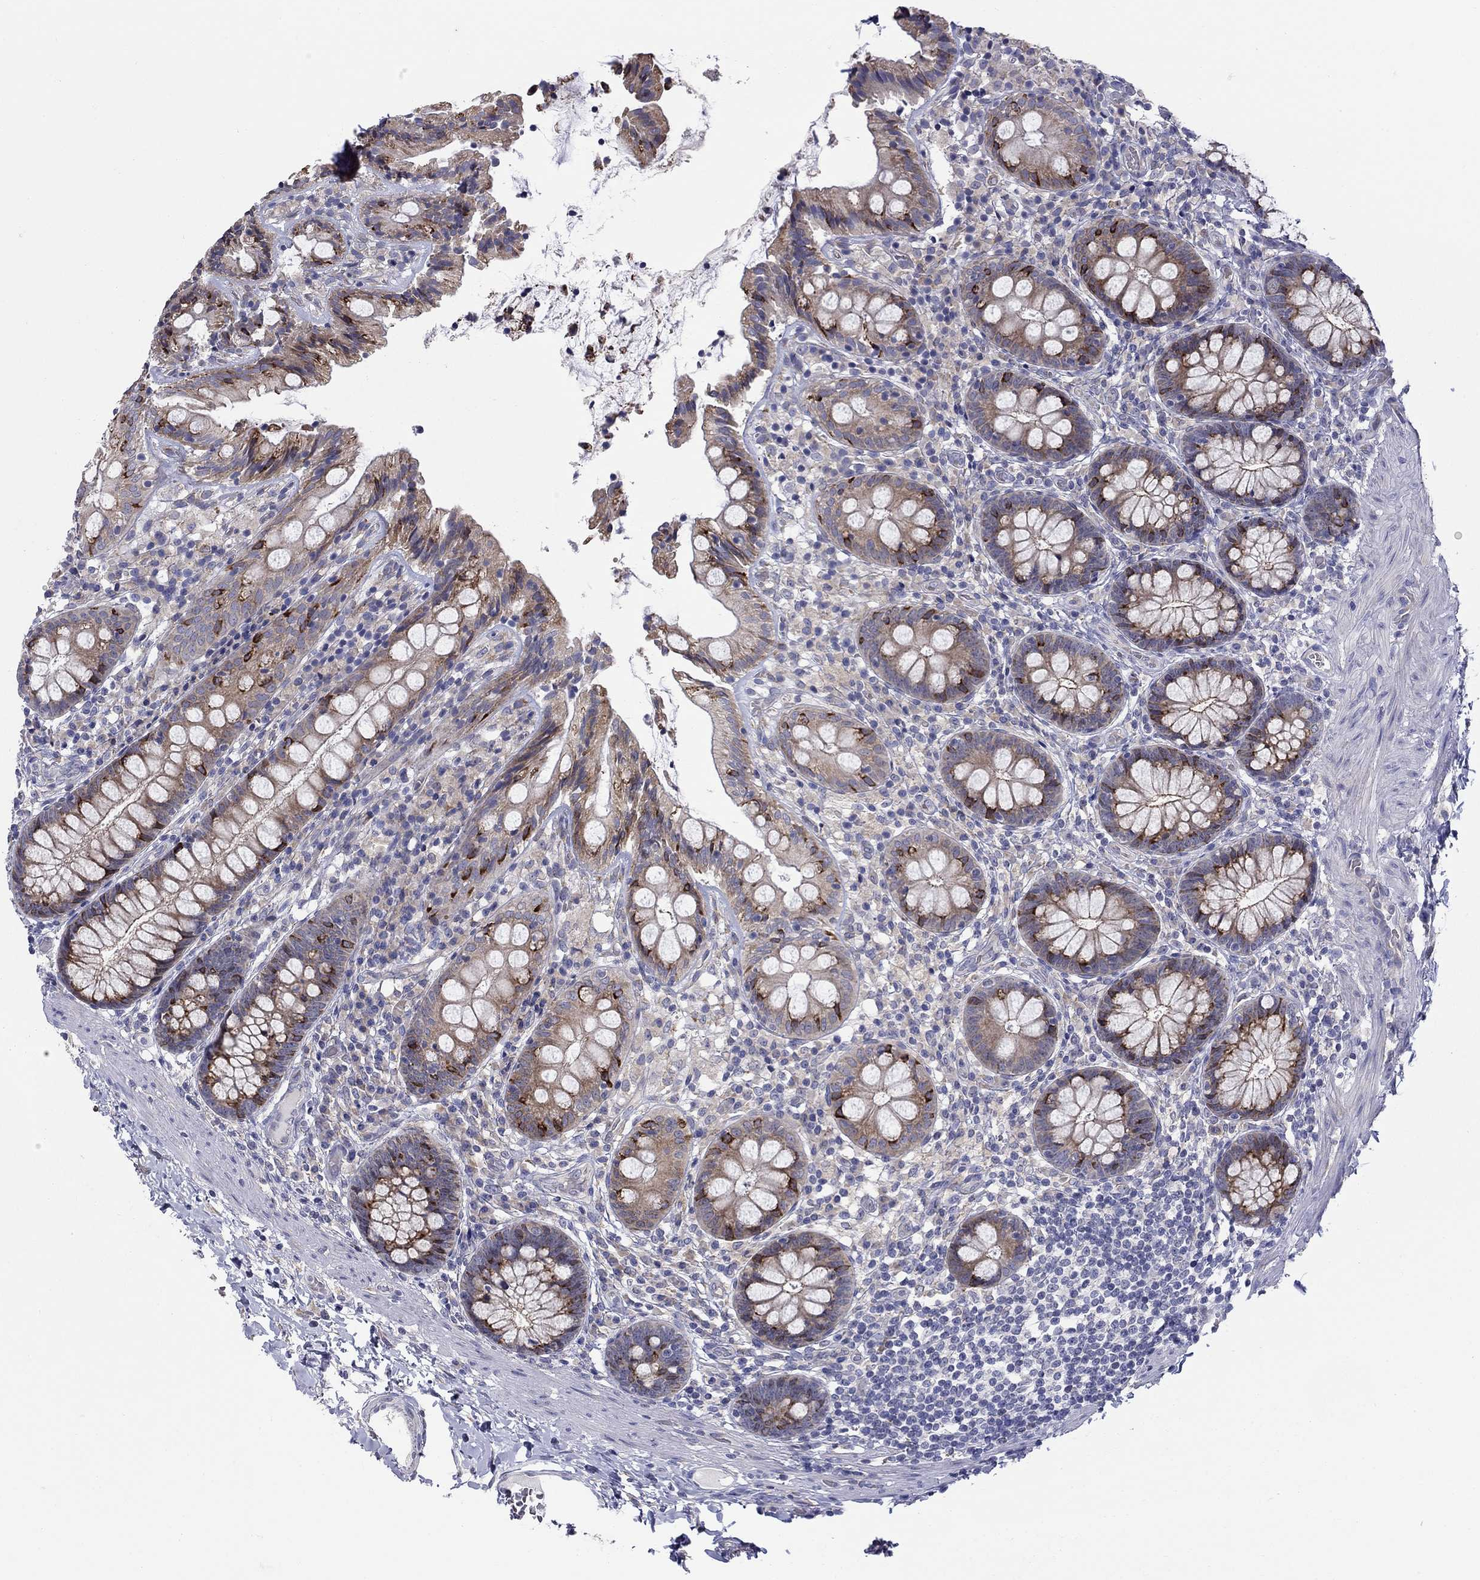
{"staining": {"intensity": "negative", "quantity": "none", "location": "none"}, "tissue": "colon", "cell_type": "Endothelial cells", "image_type": "normal", "snomed": [{"axis": "morphology", "description": "Normal tissue, NOS"}, {"axis": "topography", "description": "Colon"}], "caption": "High power microscopy histopathology image of an IHC histopathology image of unremarkable colon, revealing no significant staining in endothelial cells.", "gene": "QRFPR", "patient": {"sex": "female", "age": 86}}